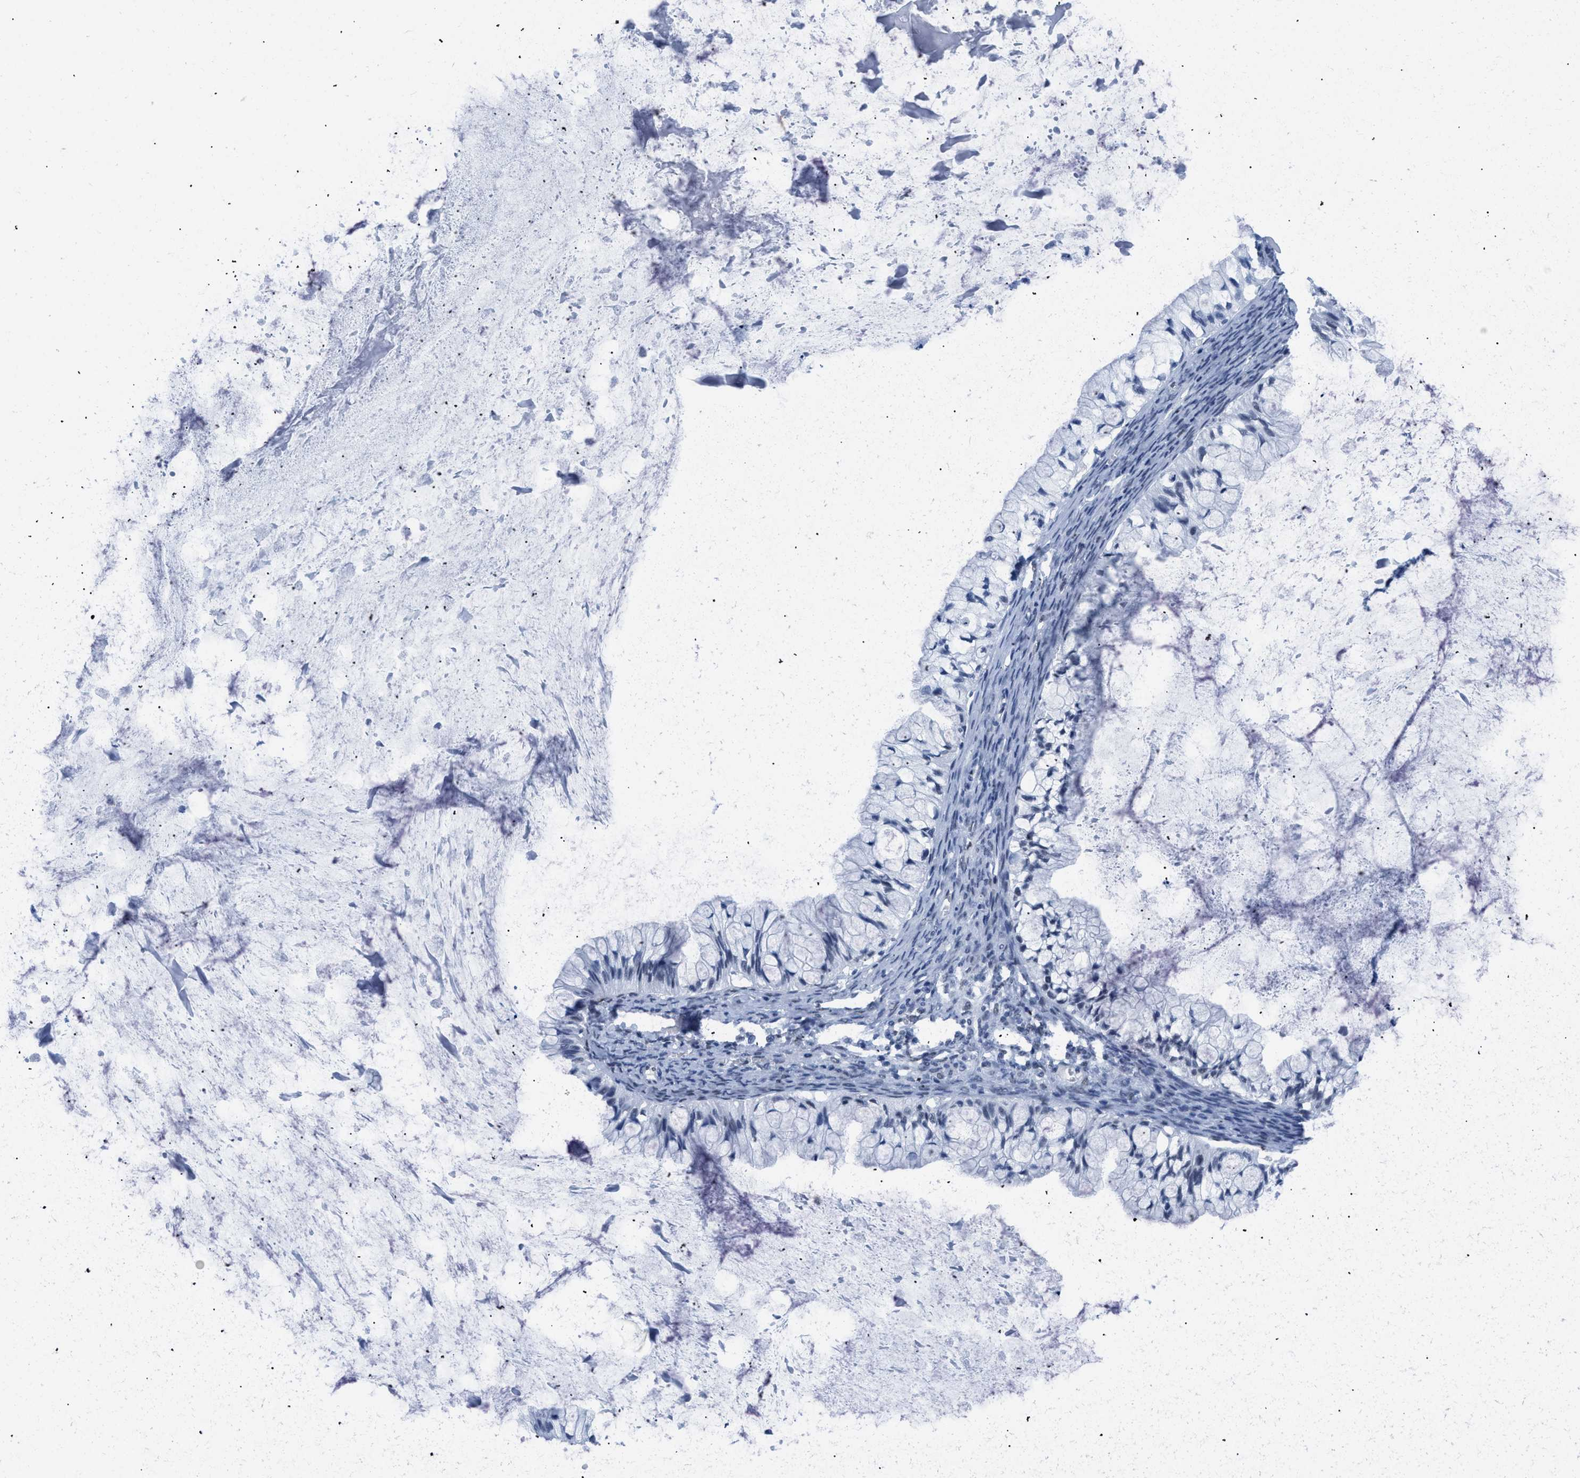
{"staining": {"intensity": "negative", "quantity": "none", "location": "none"}, "tissue": "ovarian cancer", "cell_type": "Tumor cells", "image_type": "cancer", "snomed": [{"axis": "morphology", "description": "Cystadenocarcinoma, mucinous, NOS"}, {"axis": "topography", "description": "Ovary"}], "caption": "Human ovarian mucinous cystadenocarcinoma stained for a protein using immunohistochemistry (IHC) reveals no expression in tumor cells.", "gene": "CTBP1", "patient": {"sex": "female", "age": 57}}